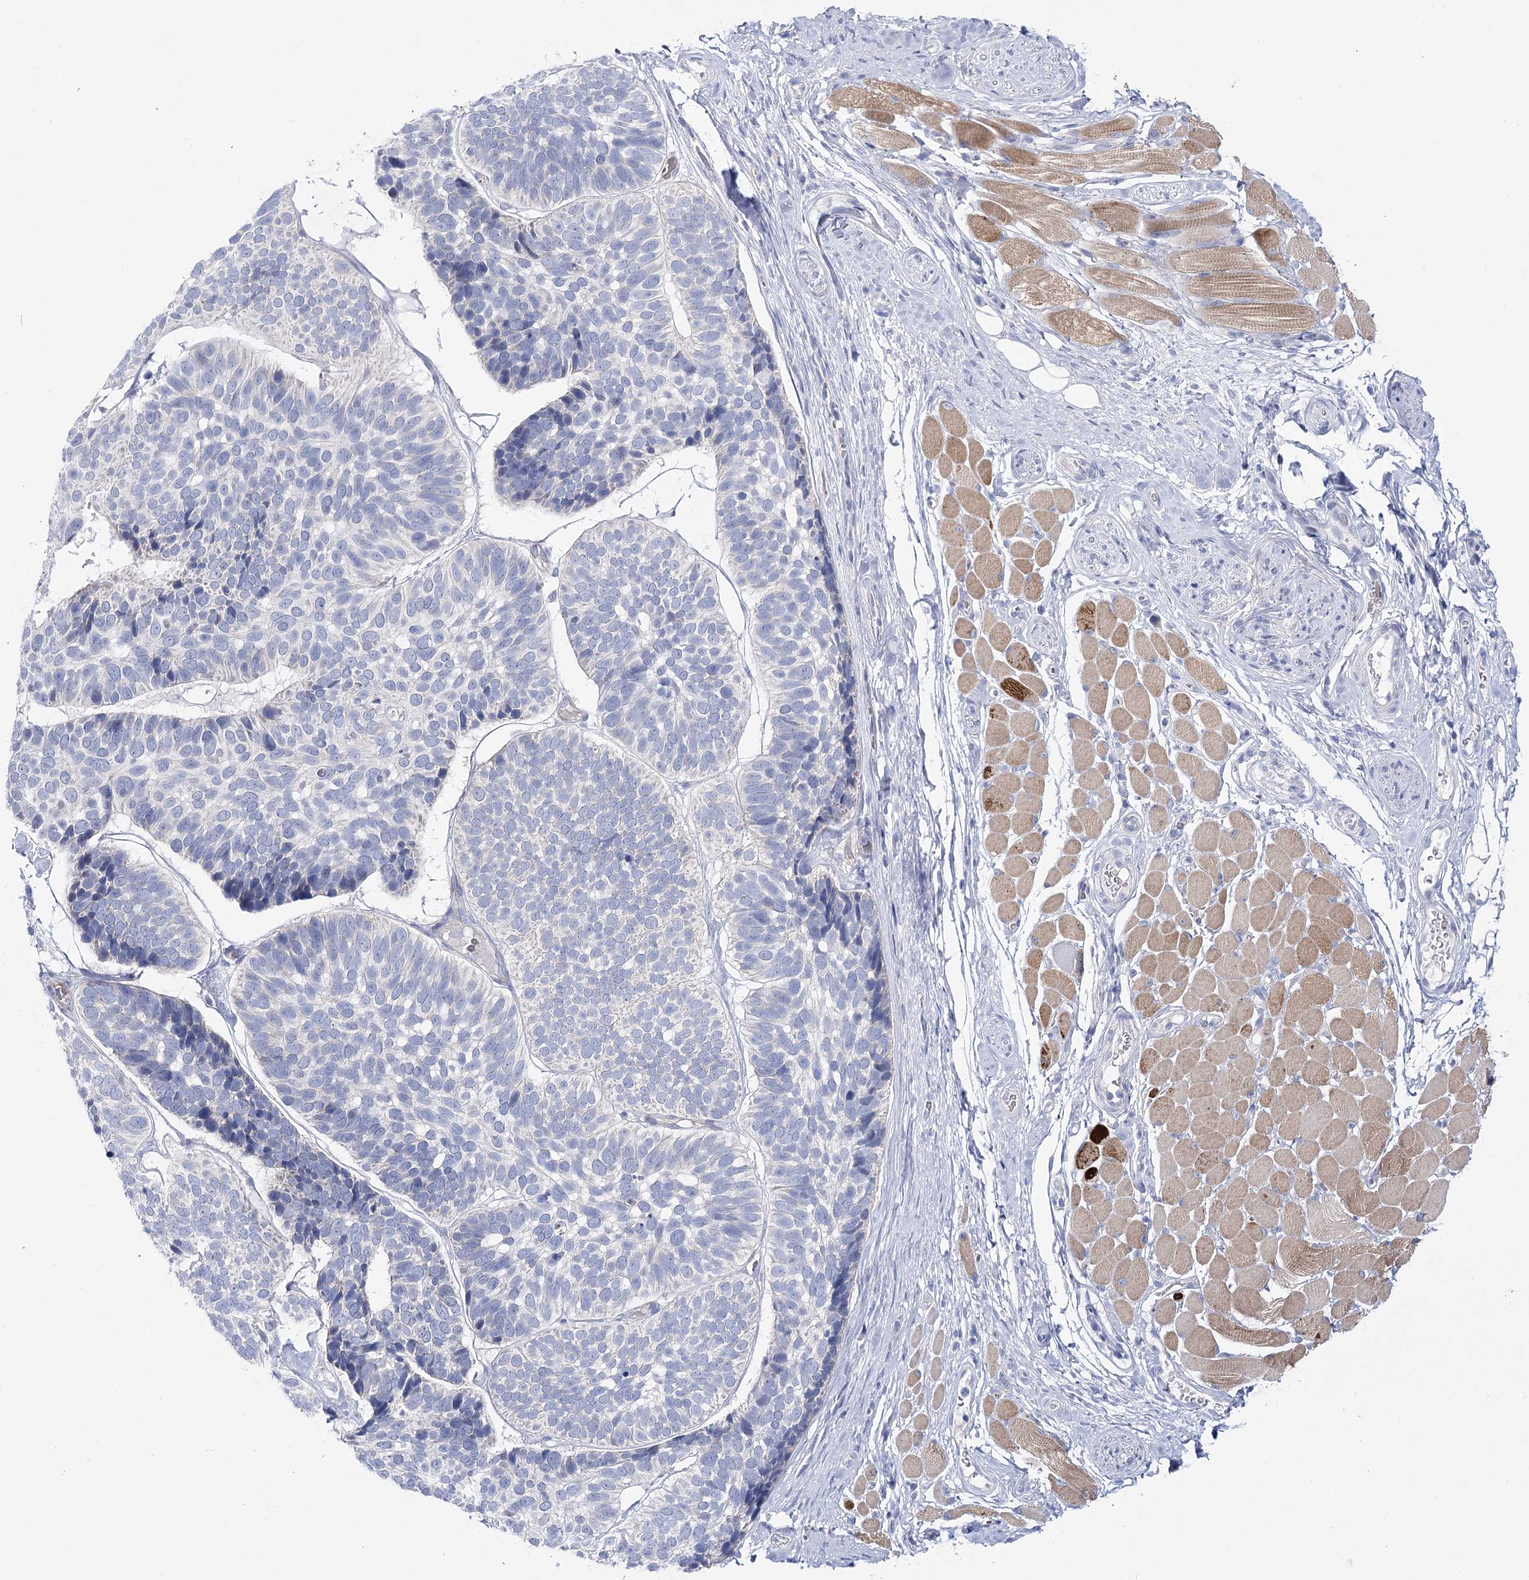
{"staining": {"intensity": "negative", "quantity": "none", "location": "none"}, "tissue": "skin cancer", "cell_type": "Tumor cells", "image_type": "cancer", "snomed": [{"axis": "morphology", "description": "Basal cell carcinoma"}, {"axis": "topography", "description": "Skin"}], "caption": "There is no significant expression in tumor cells of skin cancer.", "gene": "NRAP", "patient": {"sex": "male", "age": 62}}